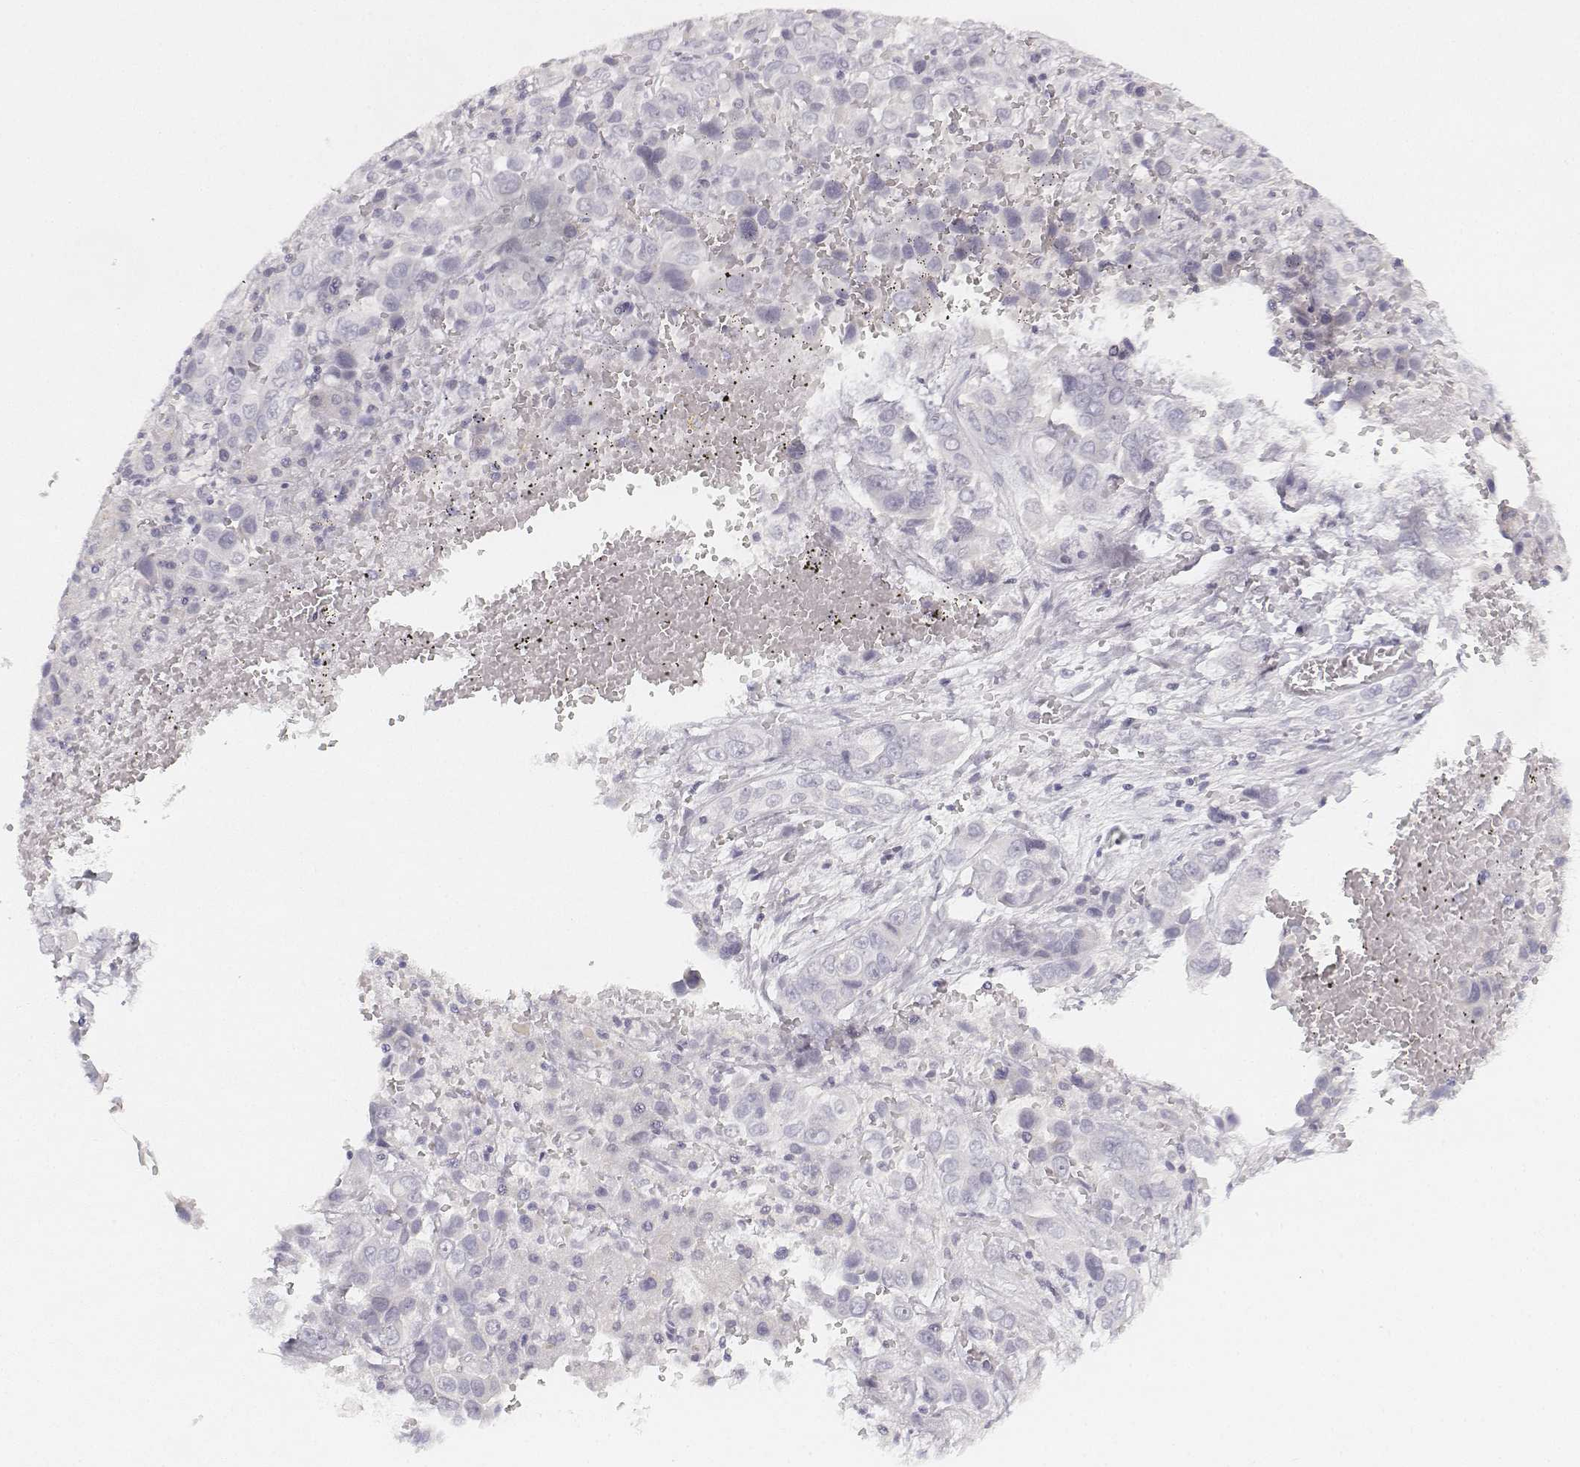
{"staining": {"intensity": "negative", "quantity": "none", "location": "none"}, "tissue": "liver cancer", "cell_type": "Tumor cells", "image_type": "cancer", "snomed": [{"axis": "morphology", "description": "Cholangiocarcinoma"}, {"axis": "topography", "description": "Liver"}], "caption": "Tumor cells are negative for brown protein staining in liver cancer.", "gene": "KRTAP2-1", "patient": {"sex": "female", "age": 52}}